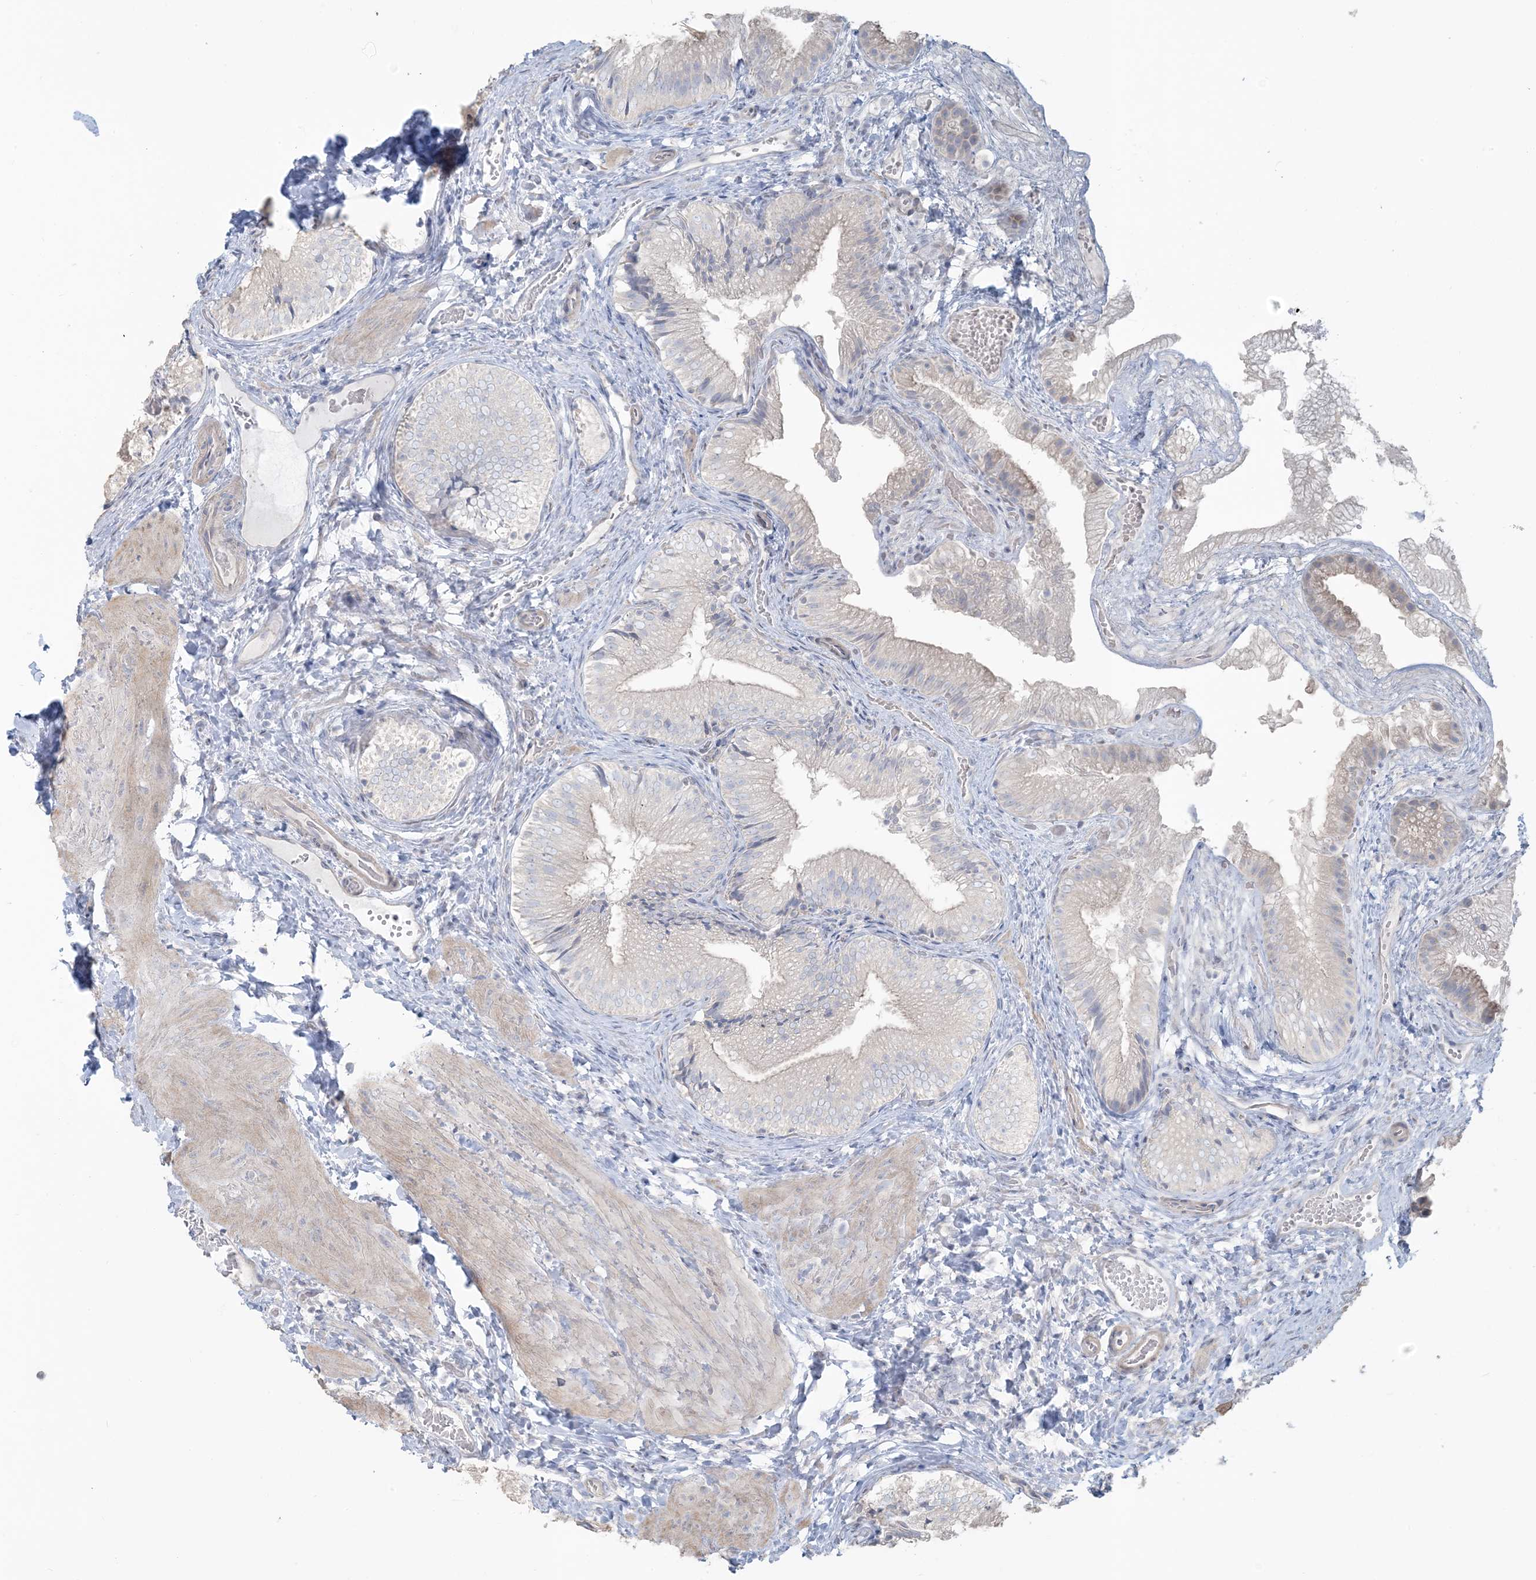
{"staining": {"intensity": "weak", "quantity": "<25%", "location": "cytoplasmic/membranous"}, "tissue": "gallbladder", "cell_type": "Glandular cells", "image_type": "normal", "snomed": [{"axis": "morphology", "description": "Normal tissue, NOS"}, {"axis": "topography", "description": "Gallbladder"}], "caption": "This histopathology image is of normal gallbladder stained with IHC to label a protein in brown with the nuclei are counter-stained blue. There is no staining in glandular cells. The staining was performed using DAB to visualize the protein expression in brown, while the nuclei were stained in blue with hematoxylin (Magnification: 20x).", "gene": "NPHS2", "patient": {"sex": "female", "age": 30}}